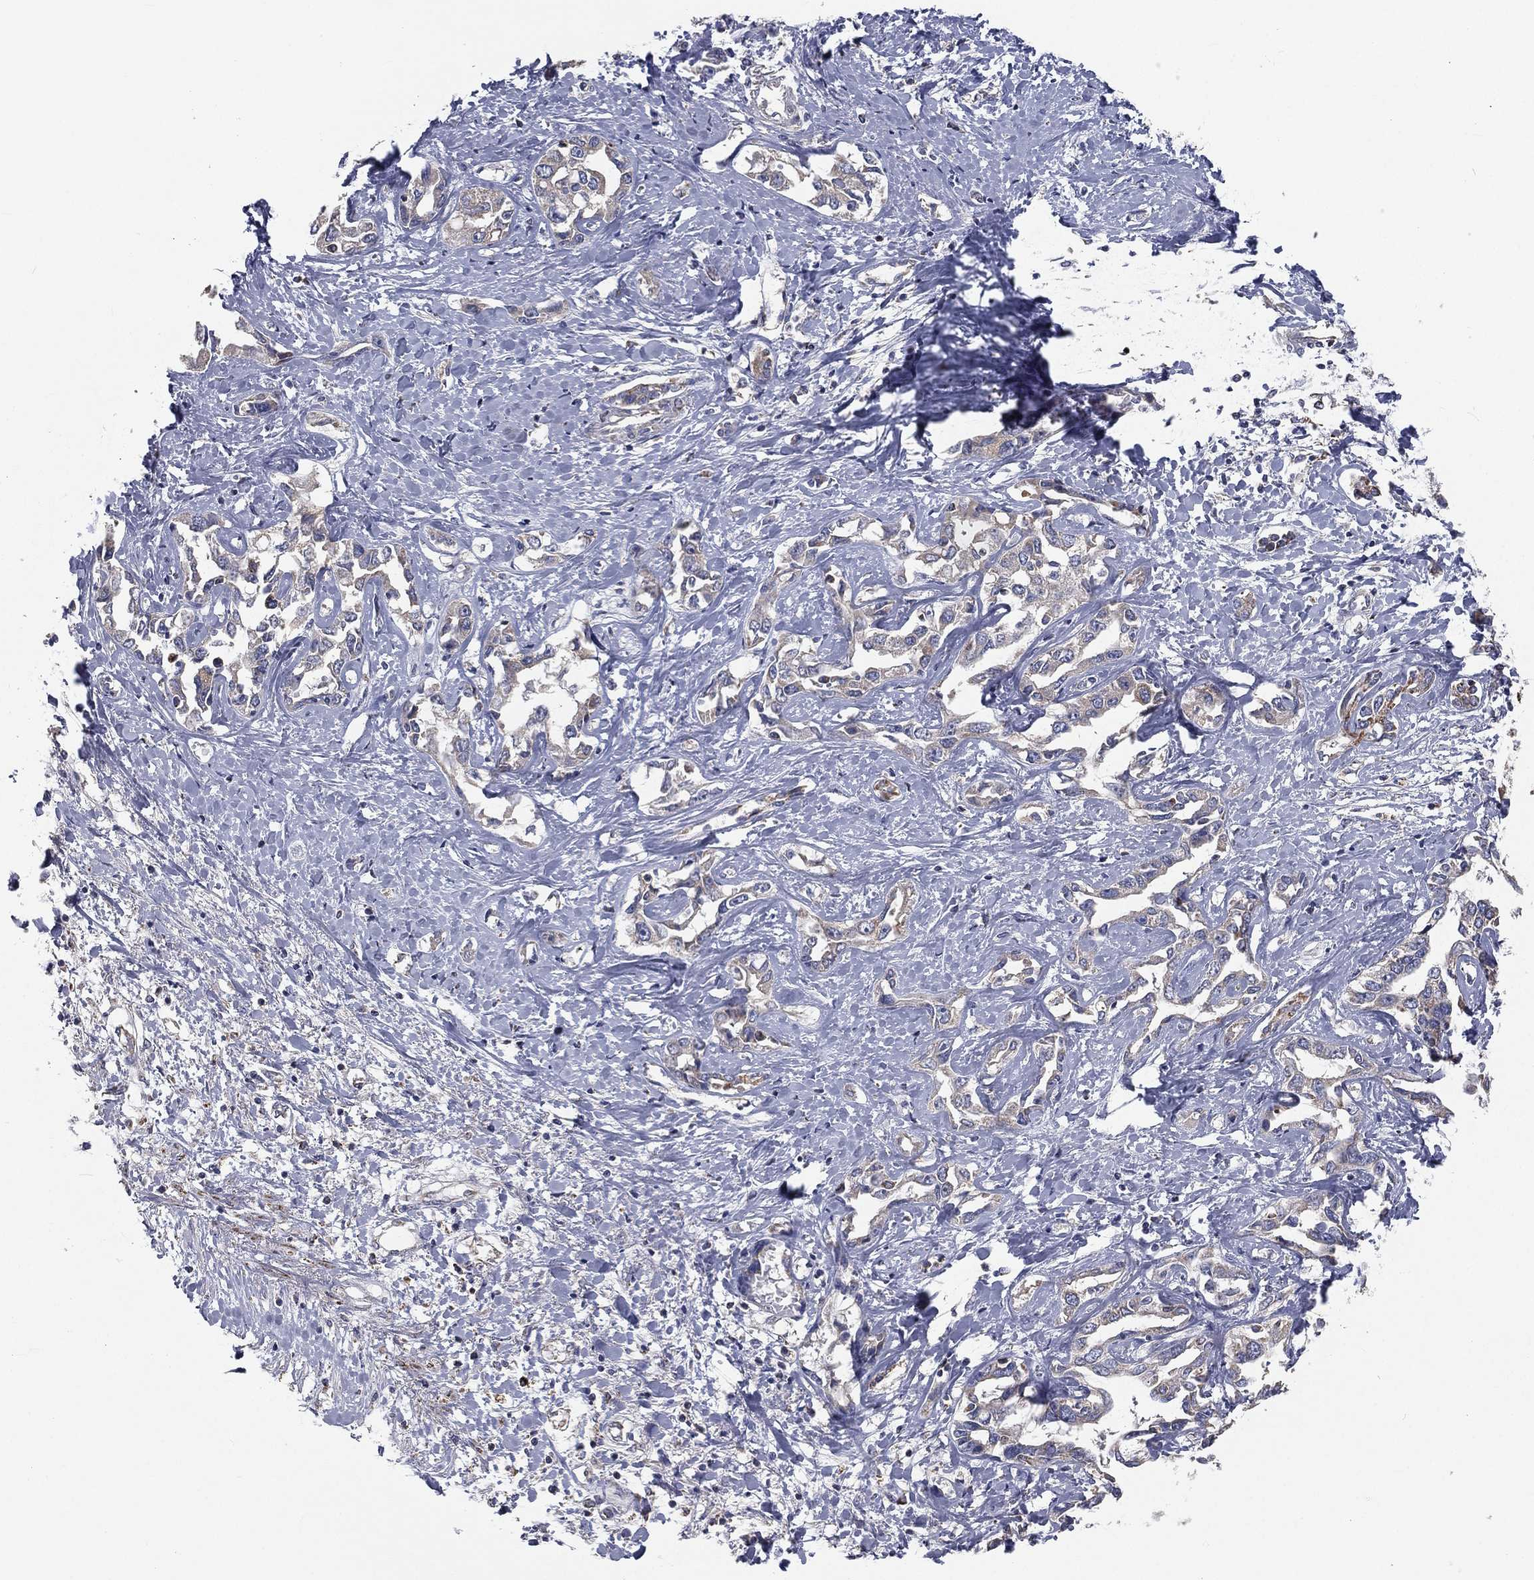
{"staining": {"intensity": "negative", "quantity": "none", "location": "none"}, "tissue": "liver cancer", "cell_type": "Tumor cells", "image_type": "cancer", "snomed": [{"axis": "morphology", "description": "Cholangiocarcinoma"}, {"axis": "topography", "description": "Liver"}], "caption": "High power microscopy micrograph of an immunohistochemistry histopathology image of liver cancer, revealing no significant staining in tumor cells.", "gene": "HADH", "patient": {"sex": "male", "age": 59}}